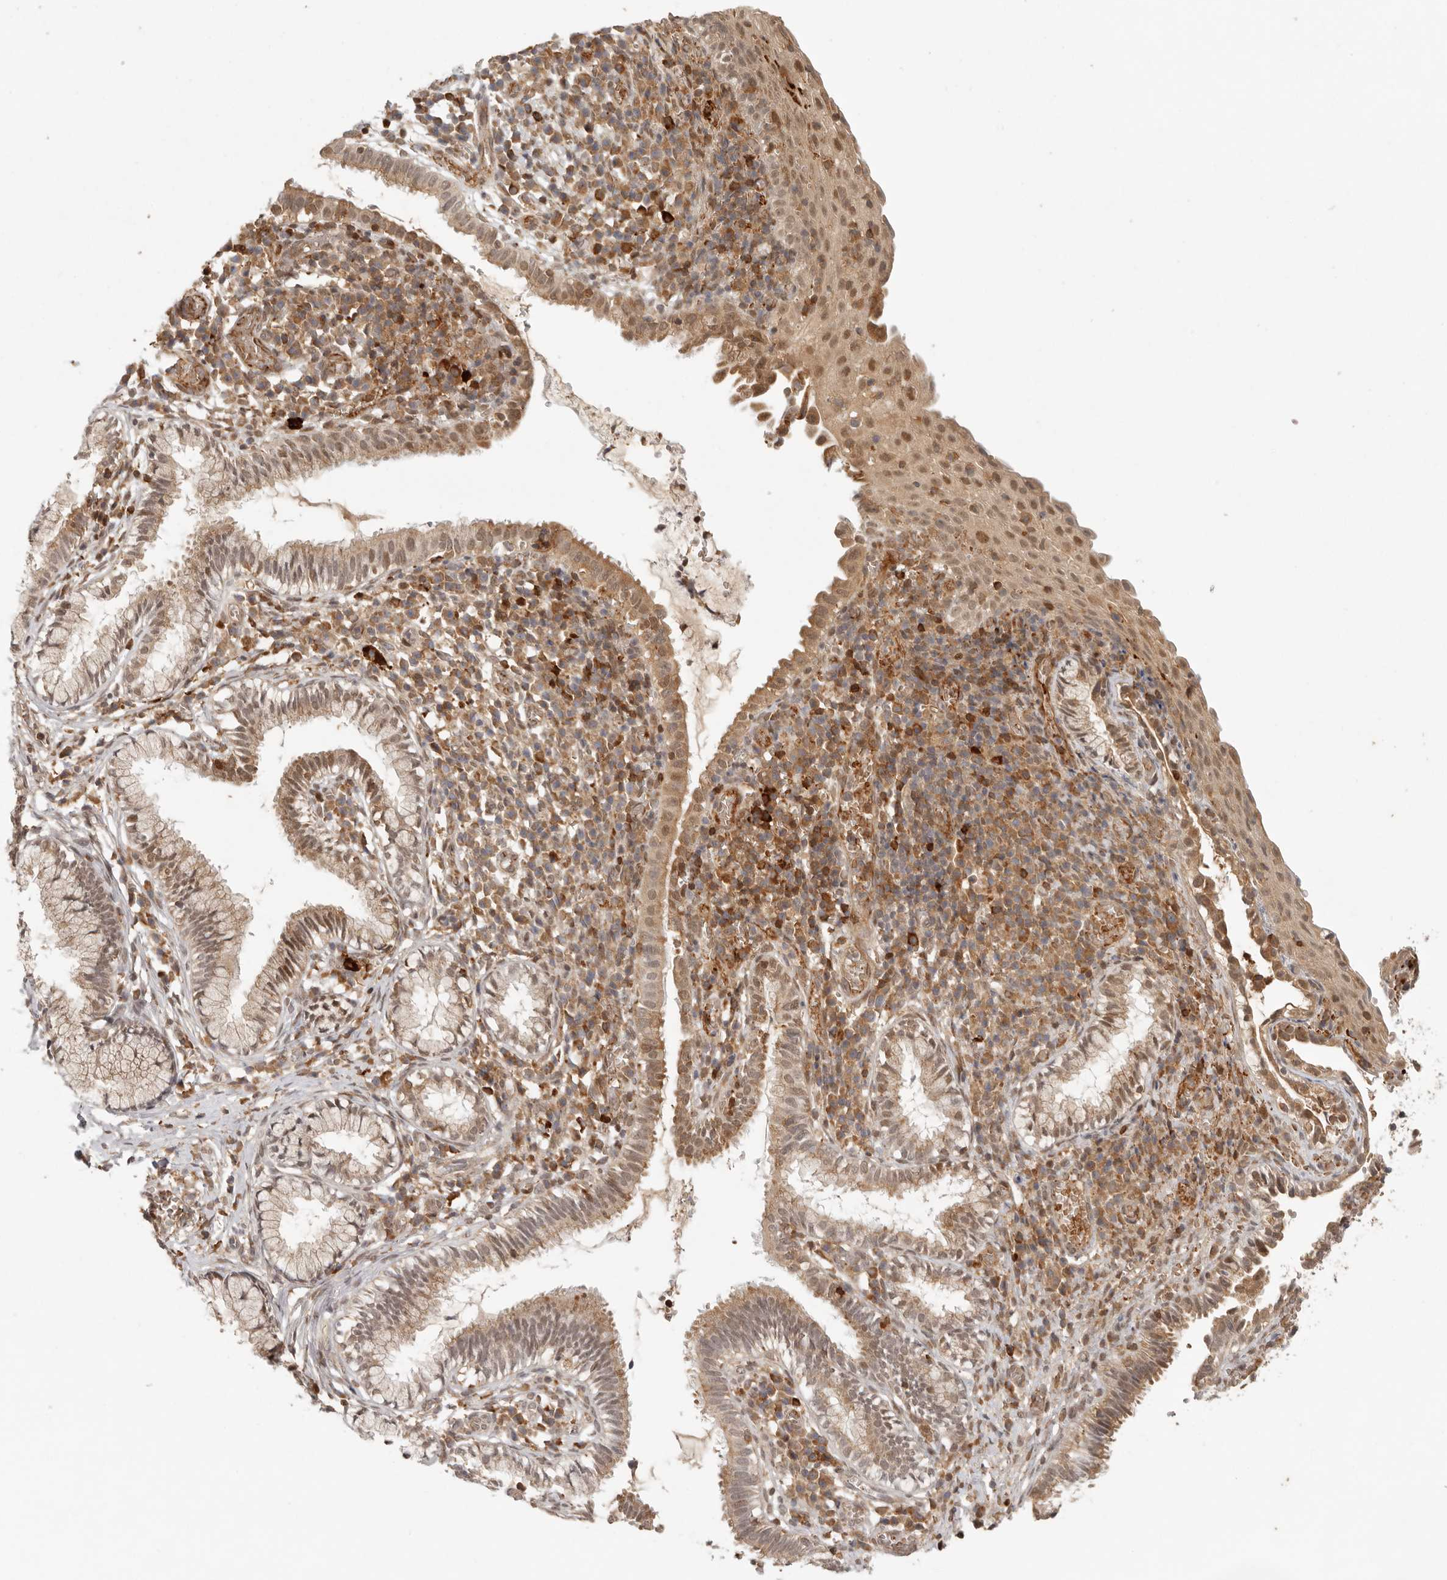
{"staining": {"intensity": "moderate", "quantity": "25%-75%", "location": "cytoplasmic/membranous,nuclear"}, "tissue": "cervix", "cell_type": "Glandular cells", "image_type": "normal", "snomed": [{"axis": "morphology", "description": "Normal tissue, NOS"}, {"axis": "topography", "description": "Cervix"}], "caption": "IHC micrograph of unremarkable cervix: cervix stained using immunohistochemistry (IHC) reveals medium levels of moderate protein expression localized specifically in the cytoplasmic/membranous,nuclear of glandular cells, appearing as a cytoplasmic/membranous,nuclear brown color.", "gene": "AHDC1", "patient": {"sex": "female", "age": 27}}